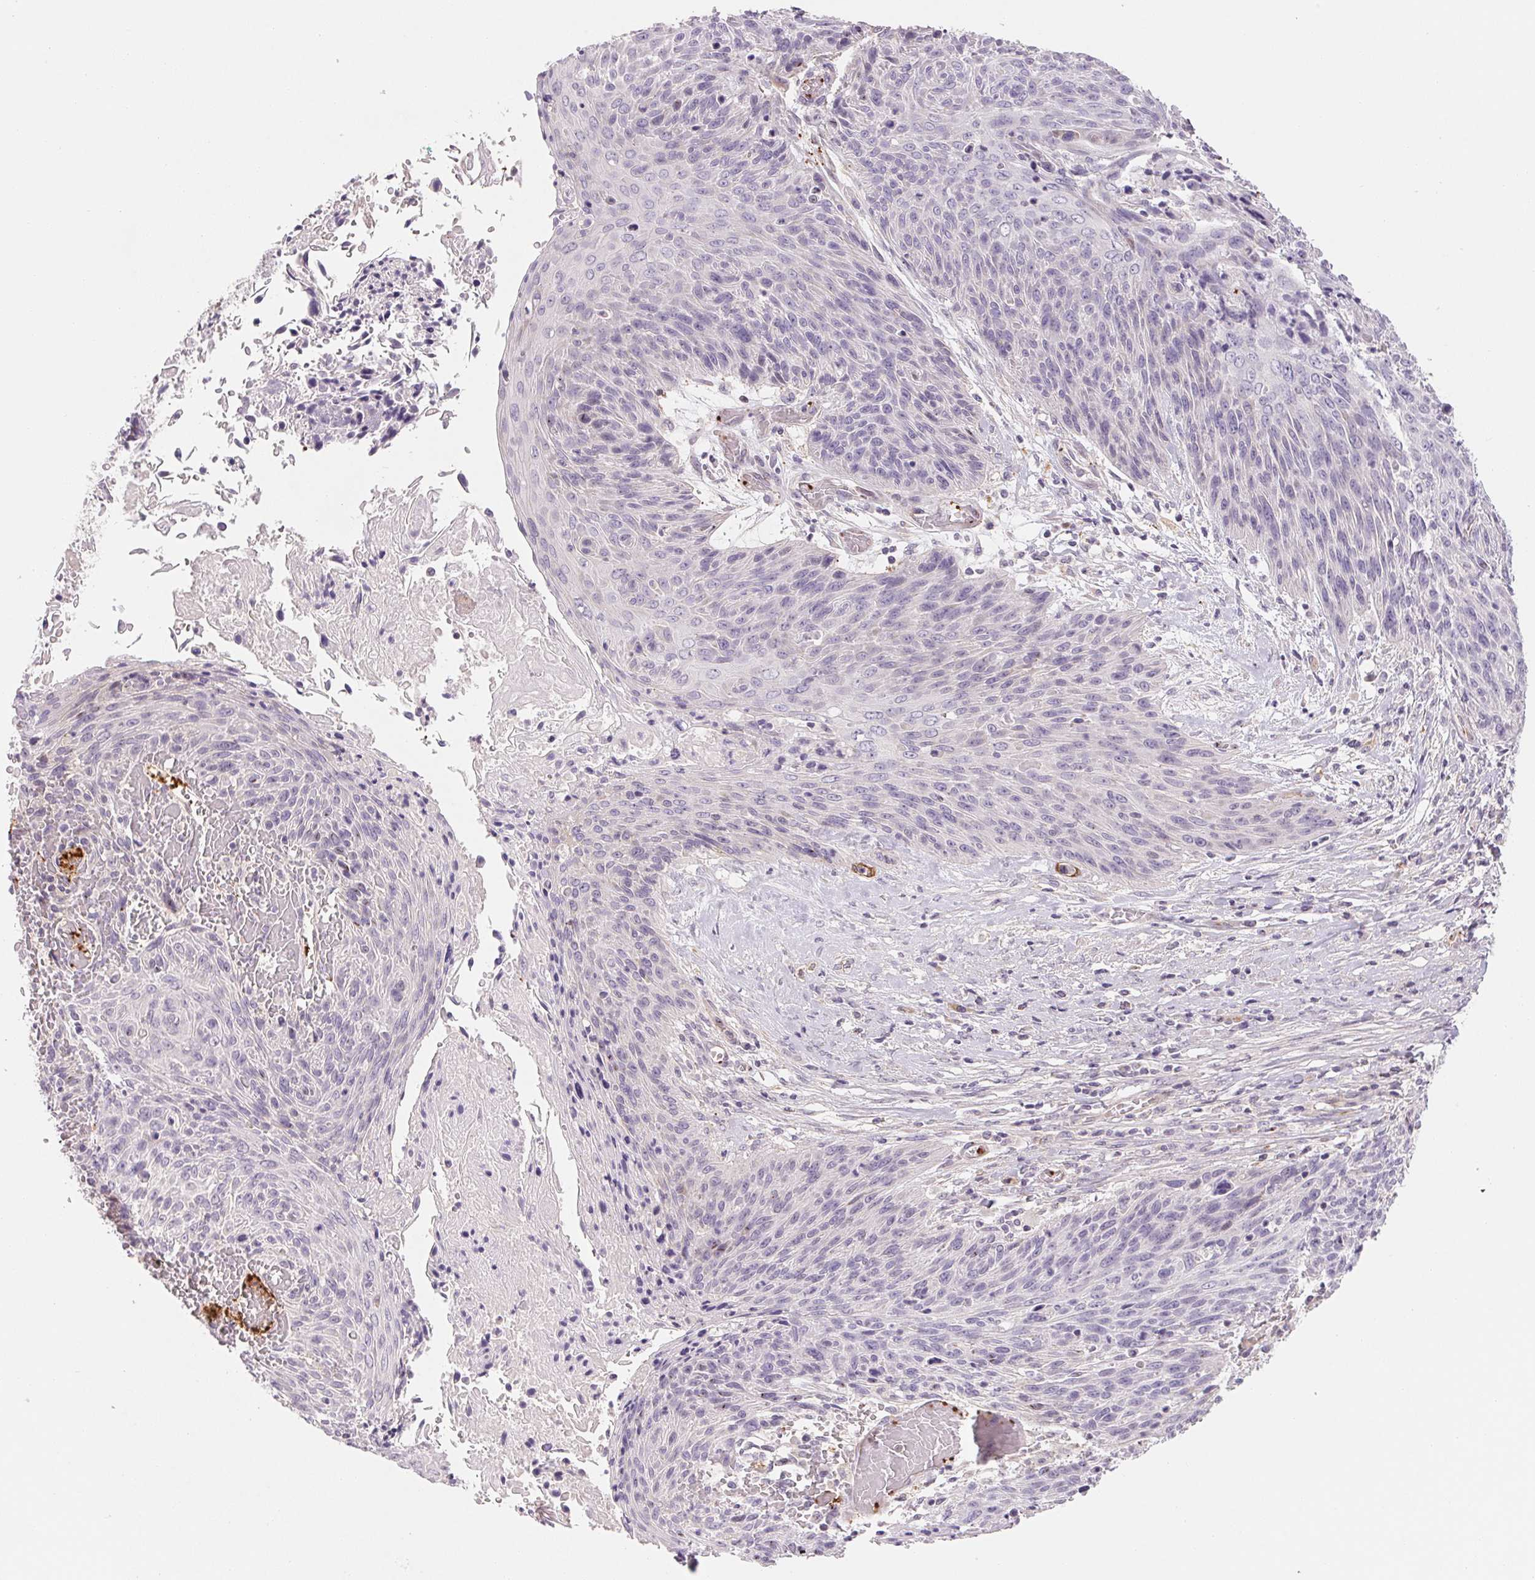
{"staining": {"intensity": "negative", "quantity": "none", "location": "none"}, "tissue": "cervical cancer", "cell_type": "Tumor cells", "image_type": "cancer", "snomed": [{"axis": "morphology", "description": "Squamous cell carcinoma, NOS"}, {"axis": "topography", "description": "Cervix"}], "caption": "This is a image of IHC staining of squamous cell carcinoma (cervical), which shows no staining in tumor cells. The staining is performed using DAB brown chromogen with nuclei counter-stained in using hematoxylin.", "gene": "ANKRD13B", "patient": {"sex": "female", "age": 45}}